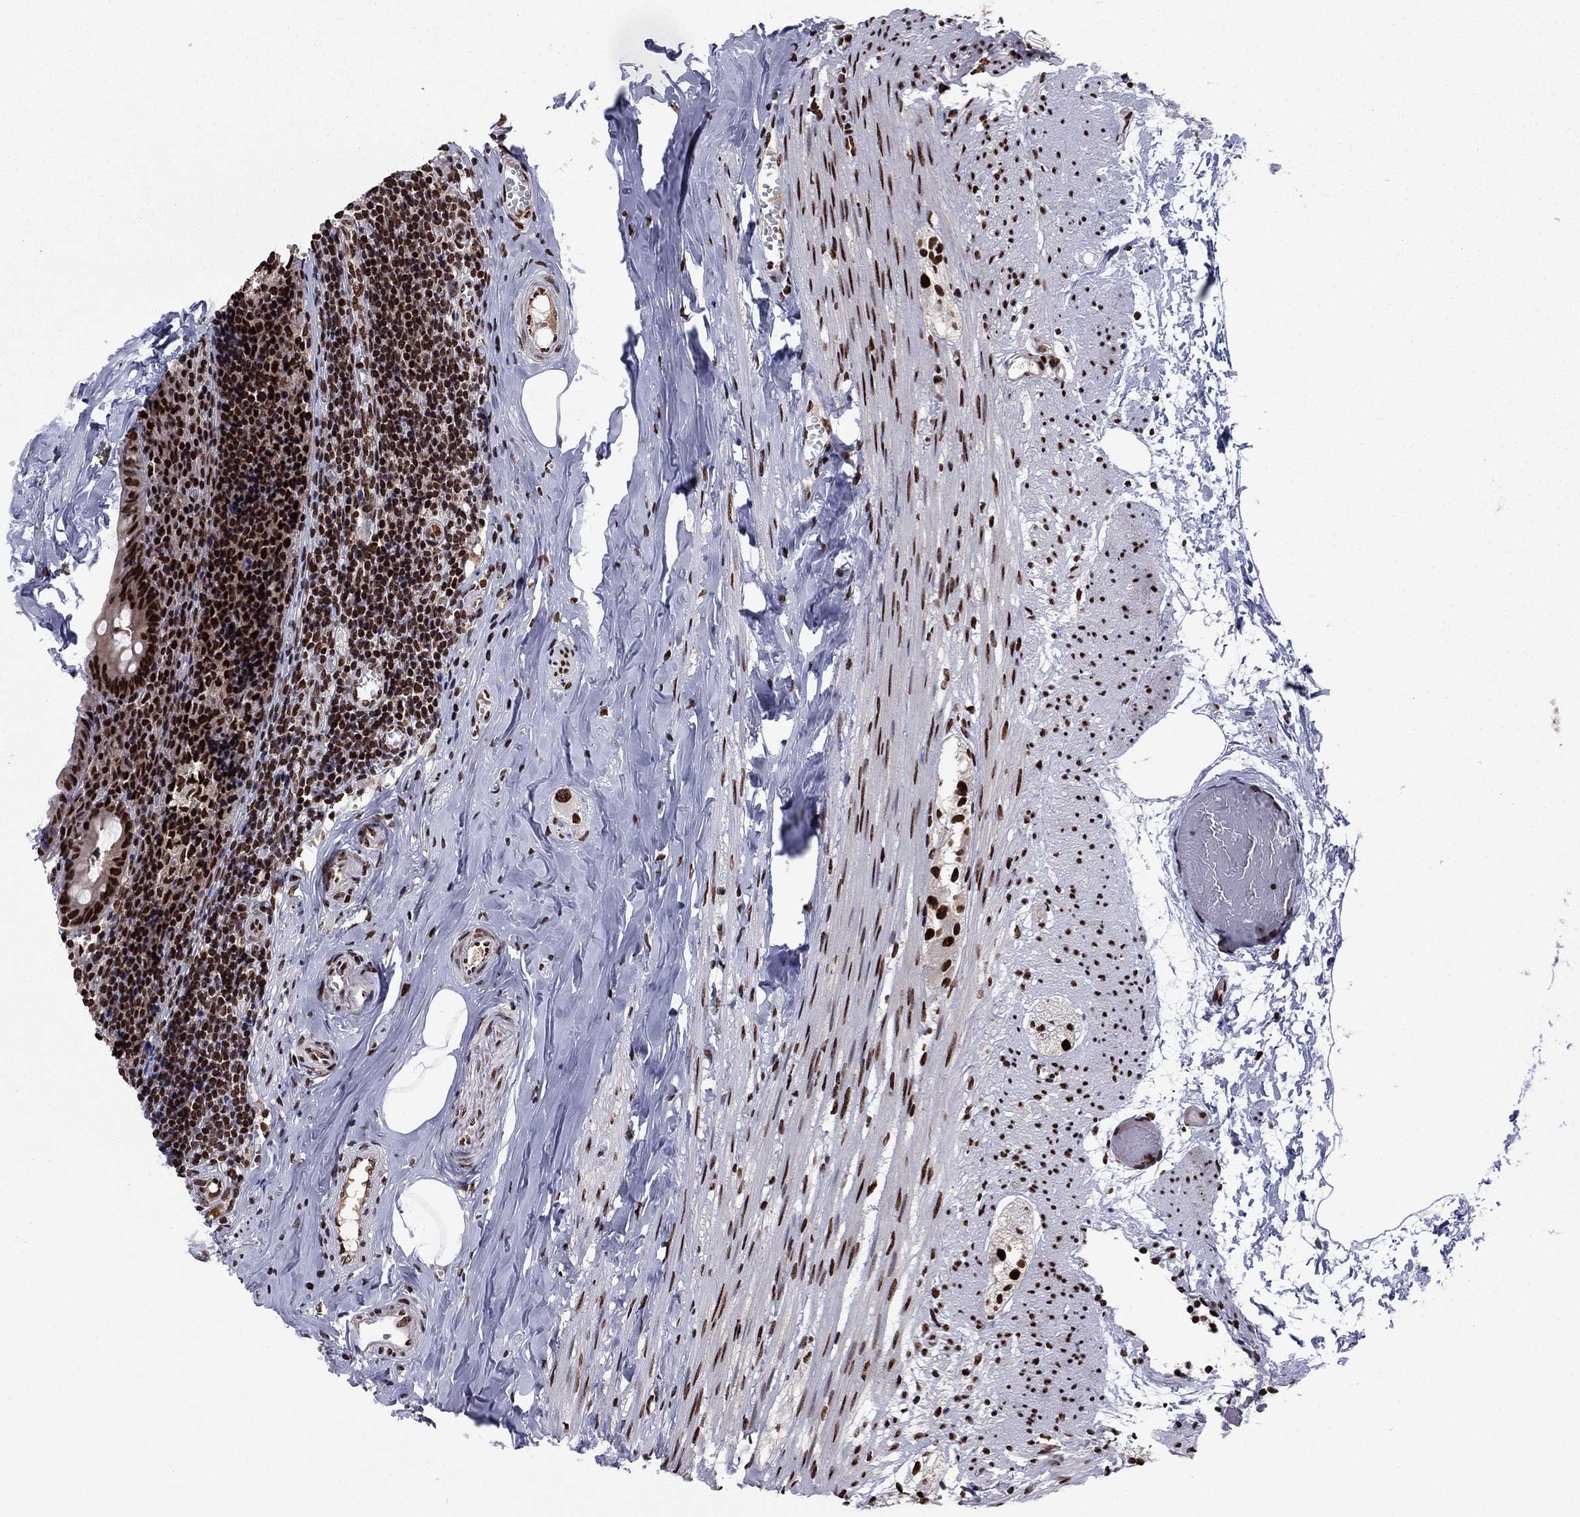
{"staining": {"intensity": "strong", "quantity": ">75%", "location": "nuclear"}, "tissue": "appendix", "cell_type": "Glandular cells", "image_type": "normal", "snomed": [{"axis": "morphology", "description": "Normal tissue, NOS"}, {"axis": "topography", "description": "Appendix"}], "caption": "Protein analysis of normal appendix reveals strong nuclear positivity in about >75% of glandular cells.", "gene": "USP54", "patient": {"sex": "female", "age": 23}}